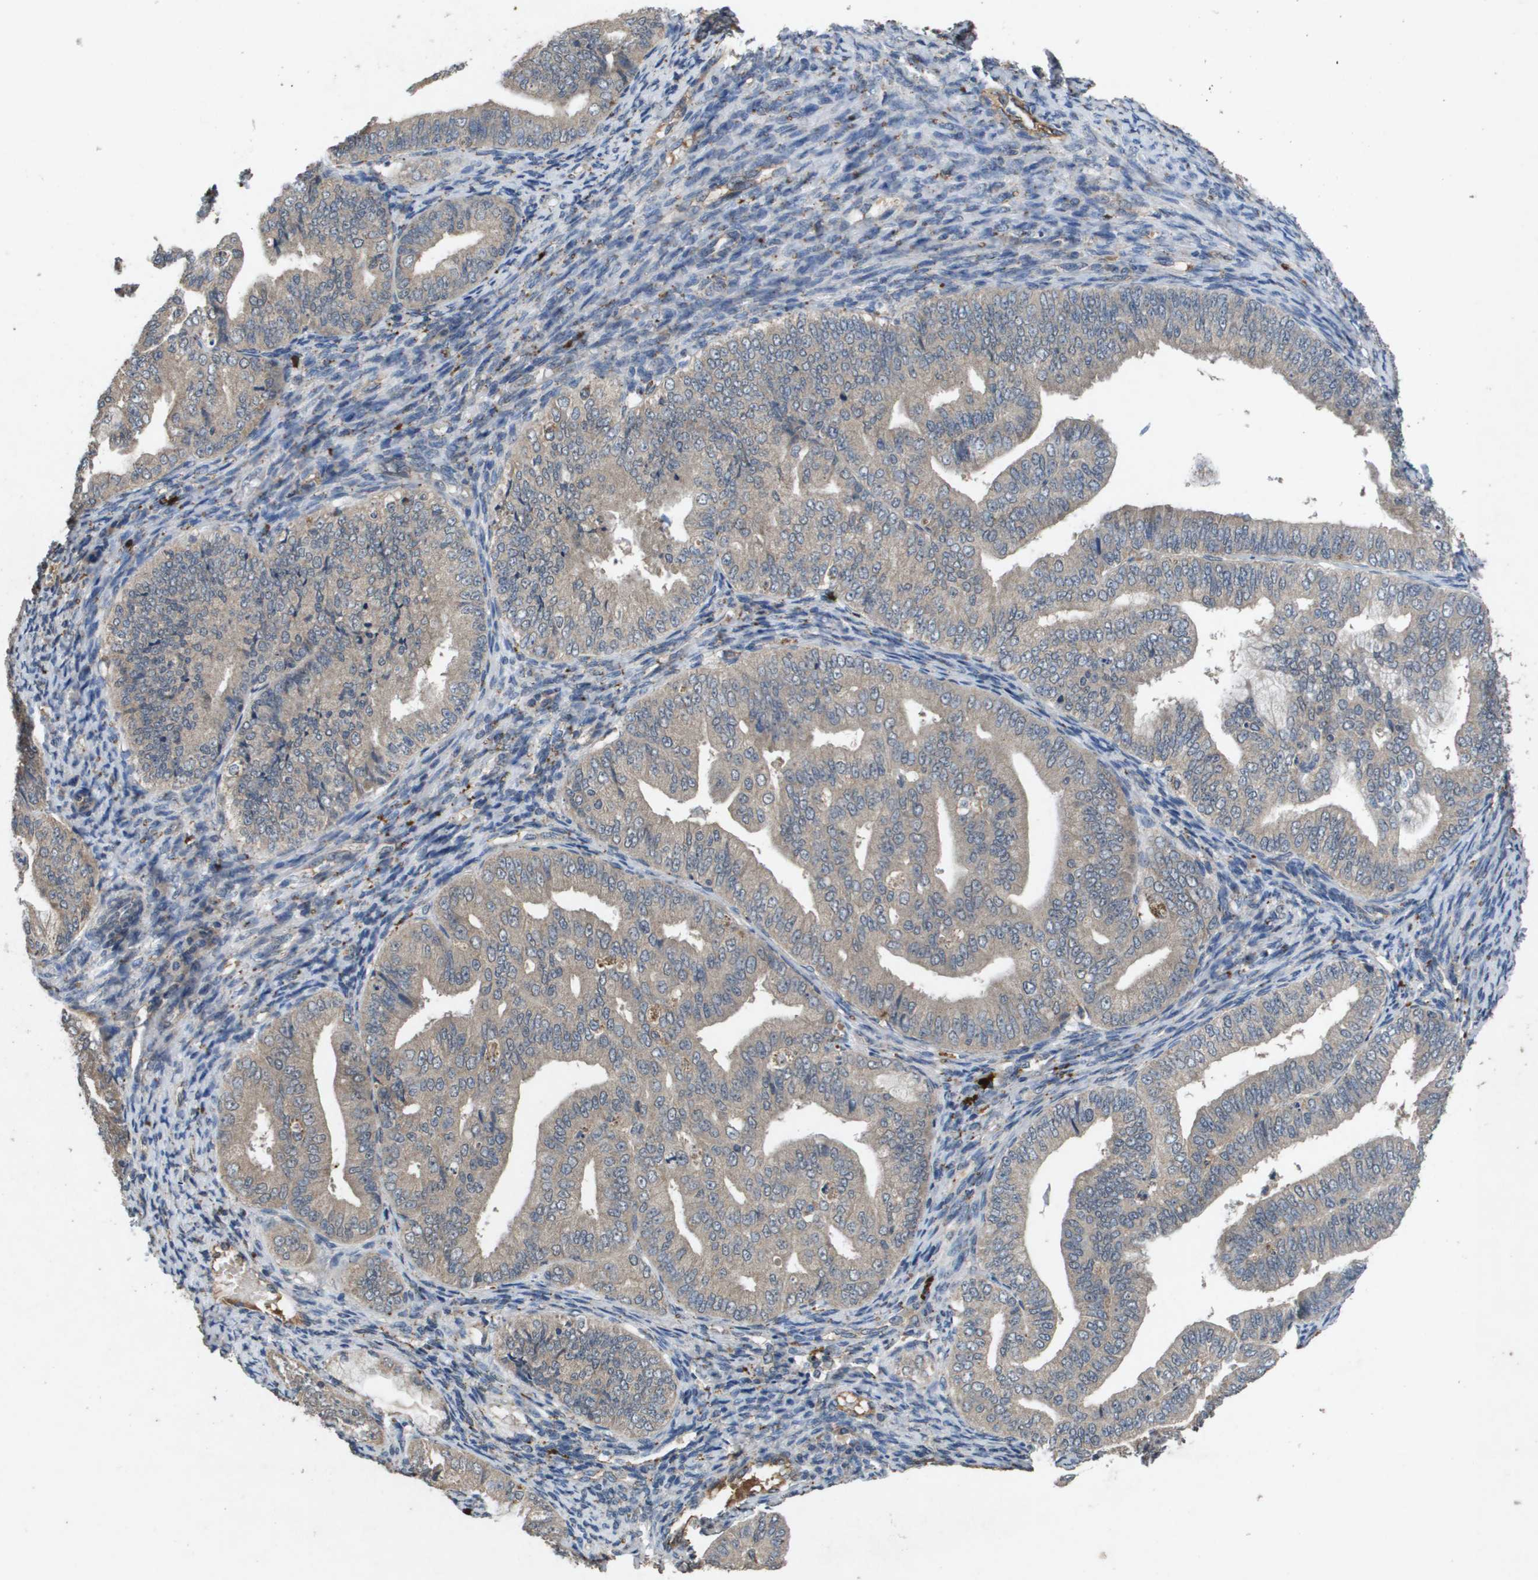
{"staining": {"intensity": "weak", "quantity": ">75%", "location": "cytoplasmic/membranous"}, "tissue": "endometrial cancer", "cell_type": "Tumor cells", "image_type": "cancer", "snomed": [{"axis": "morphology", "description": "Adenocarcinoma, NOS"}, {"axis": "topography", "description": "Endometrium"}], "caption": "A high-resolution micrograph shows IHC staining of endometrial cancer (adenocarcinoma), which displays weak cytoplasmic/membranous staining in about >75% of tumor cells.", "gene": "PROC", "patient": {"sex": "female", "age": 63}}